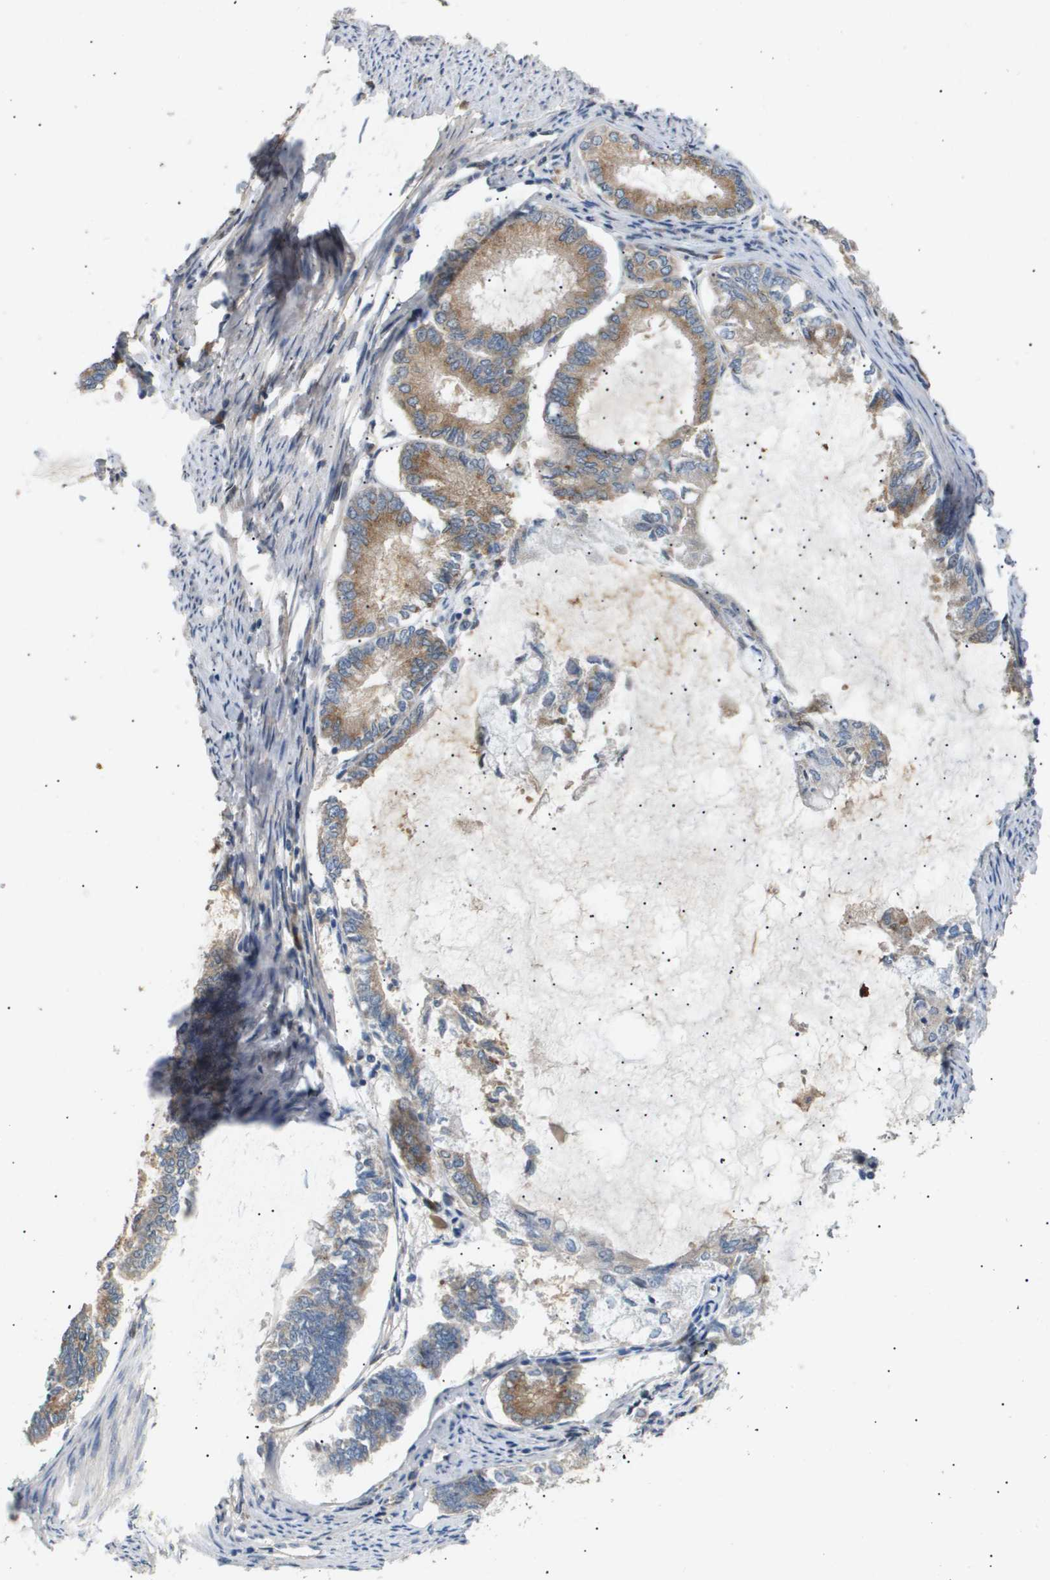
{"staining": {"intensity": "moderate", "quantity": "25%-75%", "location": "cytoplasmic/membranous"}, "tissue": "endometrial cancer", "cell_type": "Tumor cells", "image_type": "cancer", "snomed": [{"axis": "morphology", "description": "Adenocarcinoma, NOS"}, {"axis": "topography", "description": "Endometrium"}], "caption": "A brown stain highlights moderate cytoplasmic/membranous expression of a protein in human adenocarcinoma (endometrial) tumor cells.", "gene": "LYSMD3", "patient": {"sex": "female", "age": 86}}